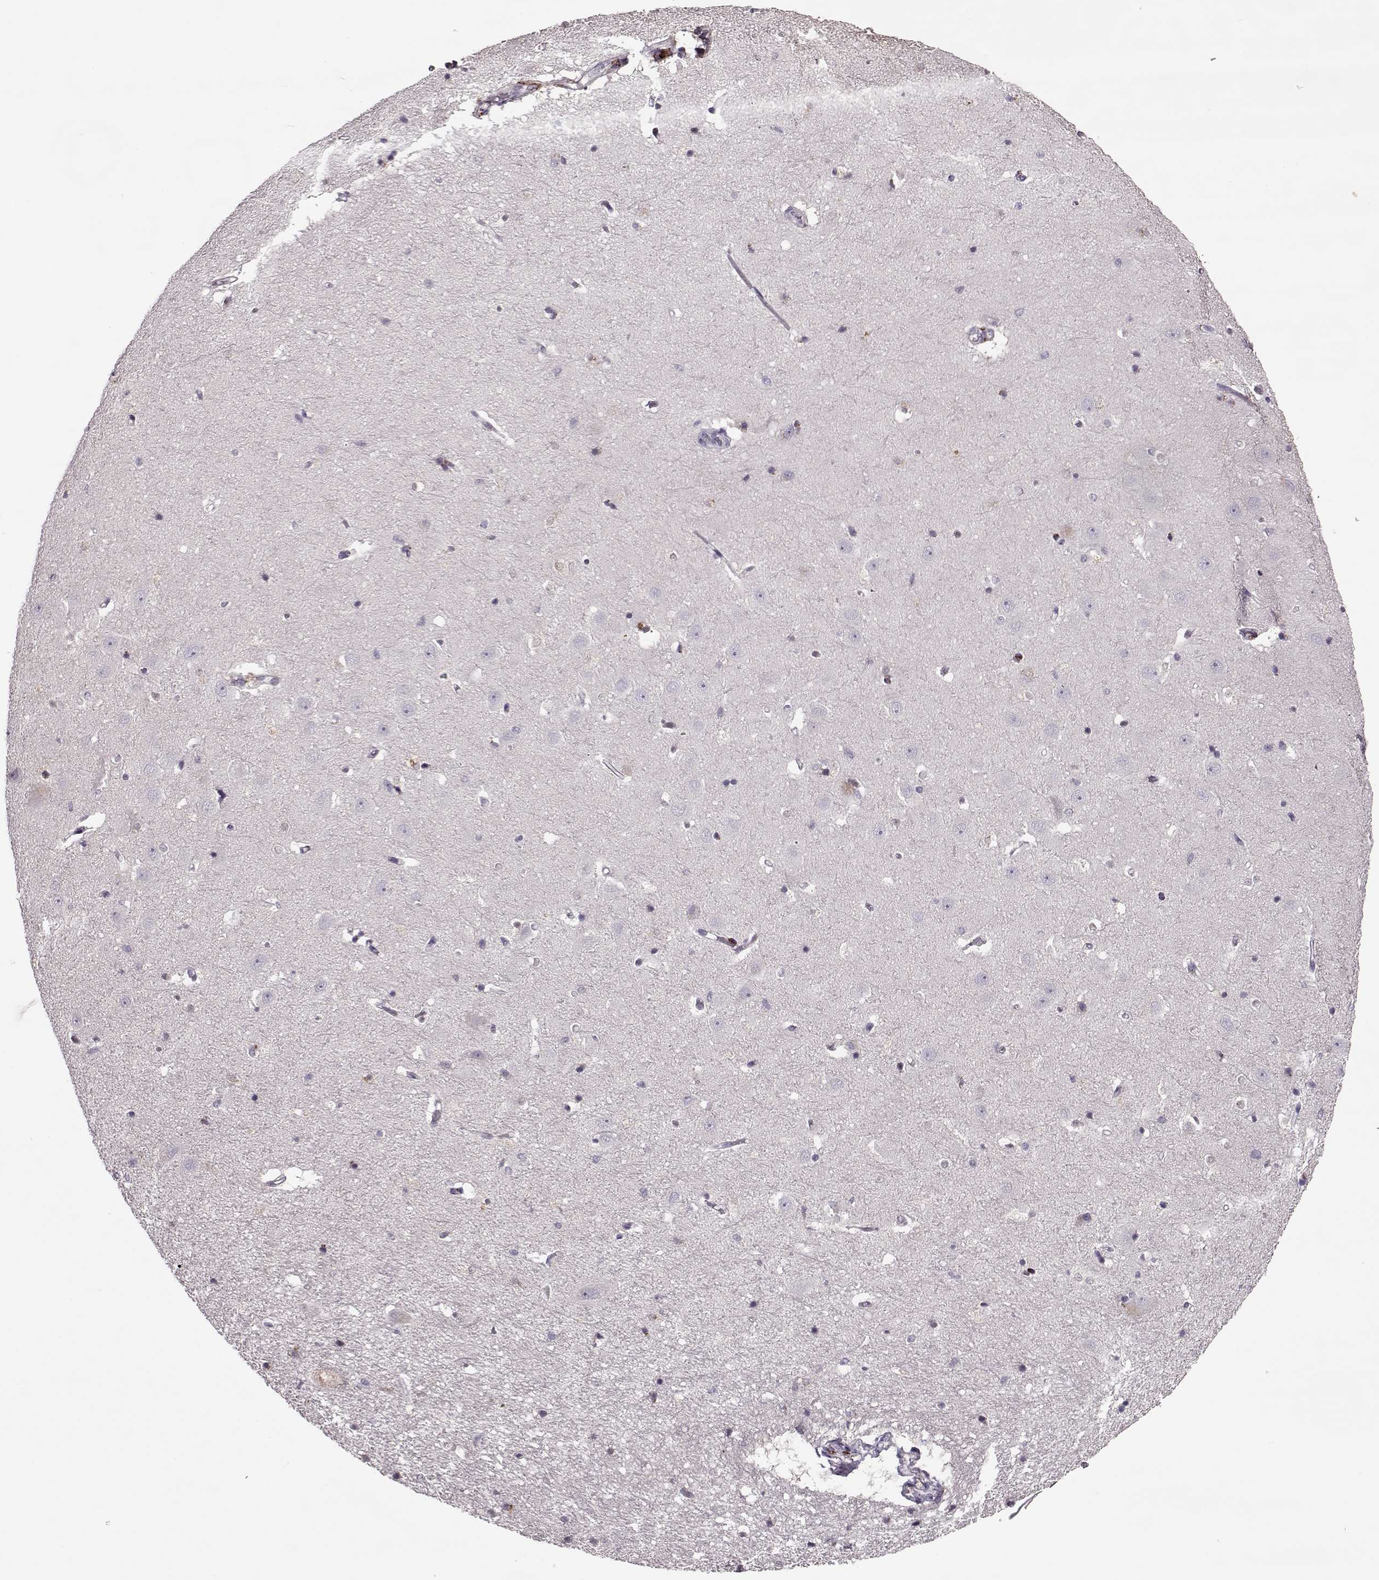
{"staining": {"intensity": "negative", "quantity": "none", "location": "none"}, "tissue": "hippocampus", "cell_type": "Glial cells", "image_type": "normal", "snomed": [{"axis": "morphology", "description": "Normal tissue, NOS"}, {"axis": "topography", "description": "Hippocampus"}], "caption": "This is an immunohistochemistry micrograph of unremarkable hippocampus. There is no staining in glial cells.", "gene": "ACOT11", "patient": {"sex": "male", "age": 44}}